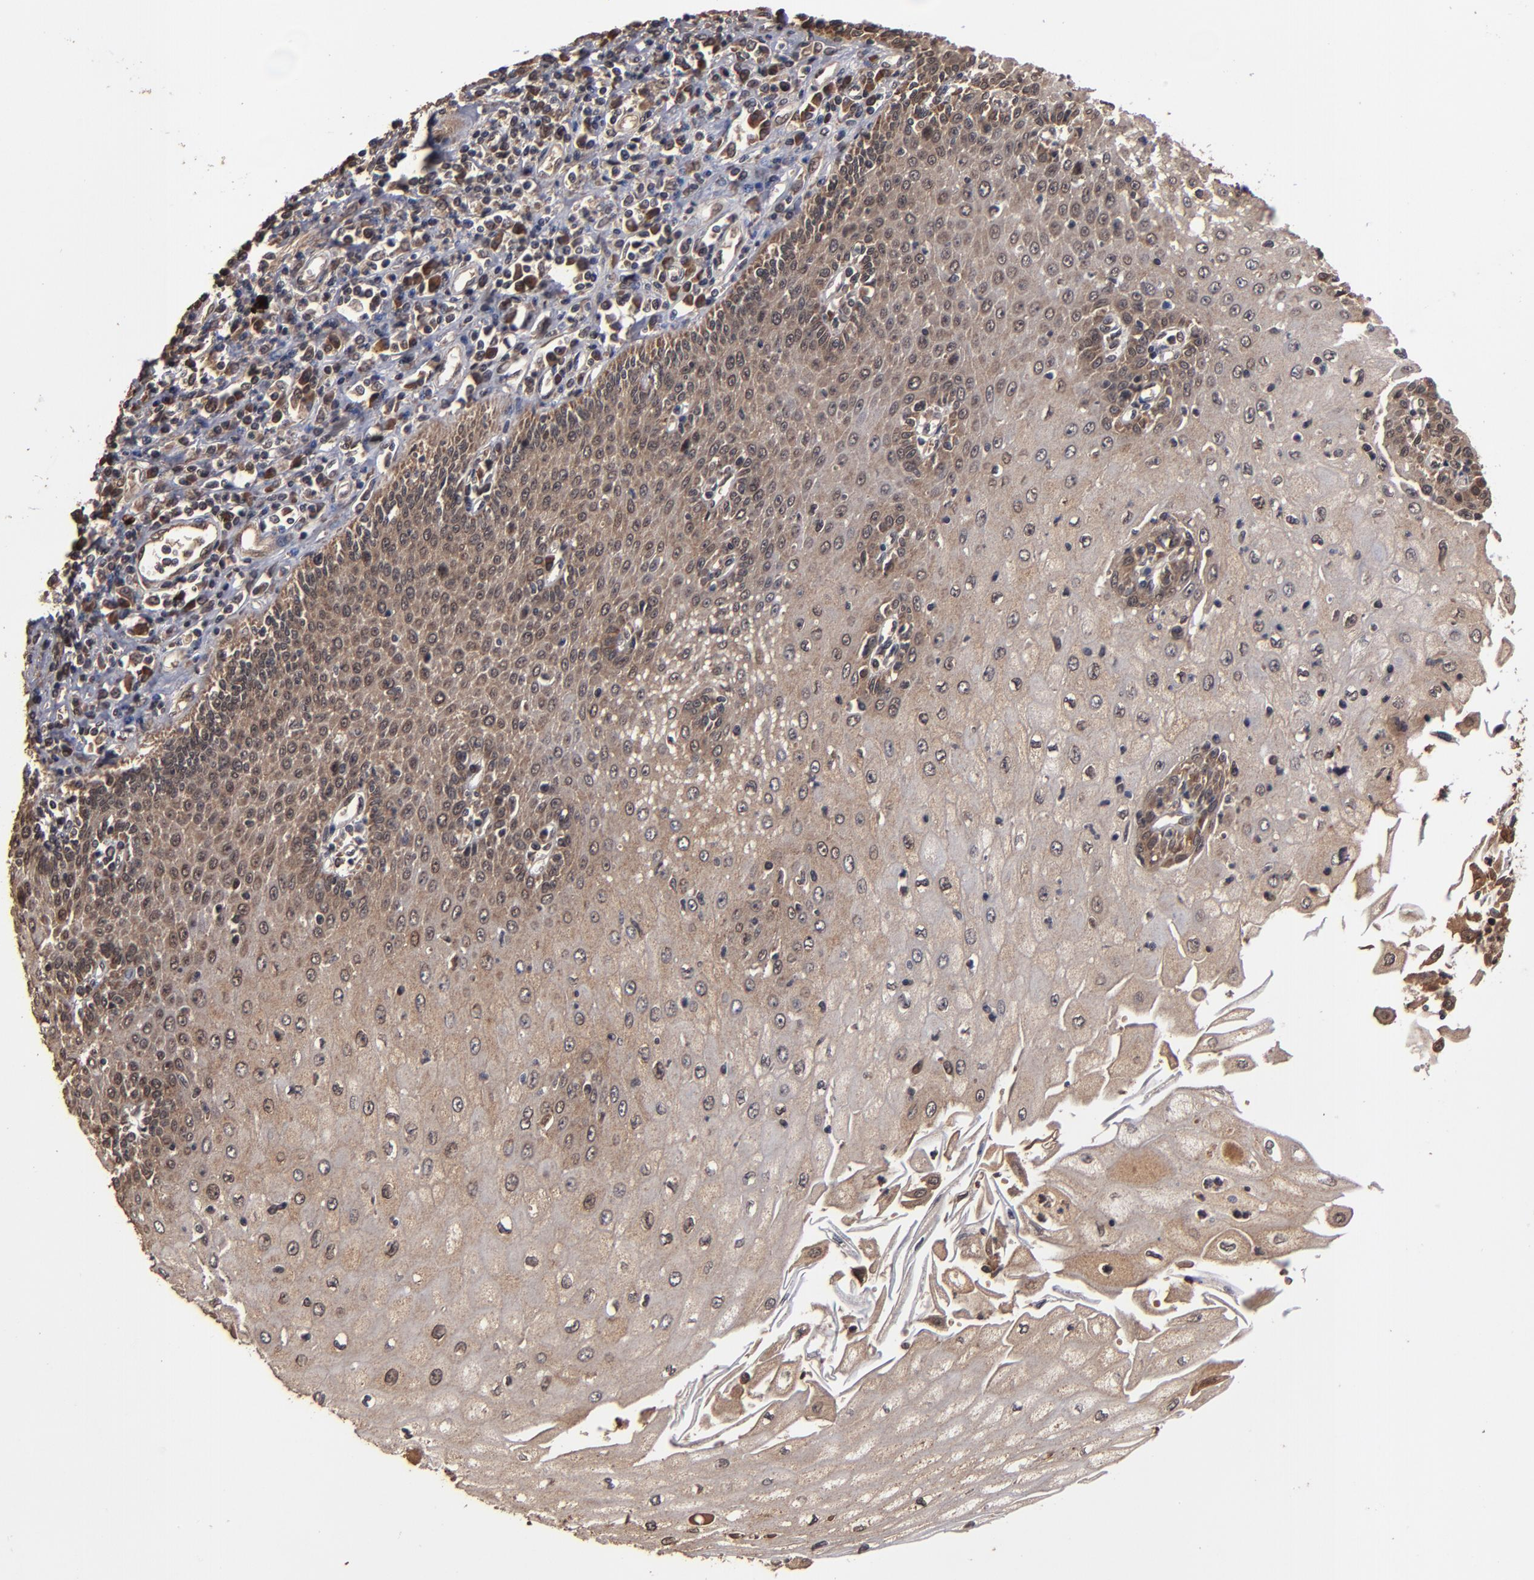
{"staining": {"intensity": "weak", "quantity": "25%-75%", "location": "cytoplasmic/membranous"}, "tissue": "esophagus", "cell_type": "Squamous epithelial cells", "image_type": "normal", "snomed": [{"axis": "morphology", "description": "Normal tissue, NOS"}, {"axis": "topography", "description": "Esophagus"}], "caption": "A photomicrograph showing weak cytoplasmic/membranous staining in approximately 25%-75% of squamous epithelial cells in unremarkable esophagus, as visualized by brown immunohistochemical staining.", "gene": "NXF2B", "patient": {"sex": "male", "age": 65}}